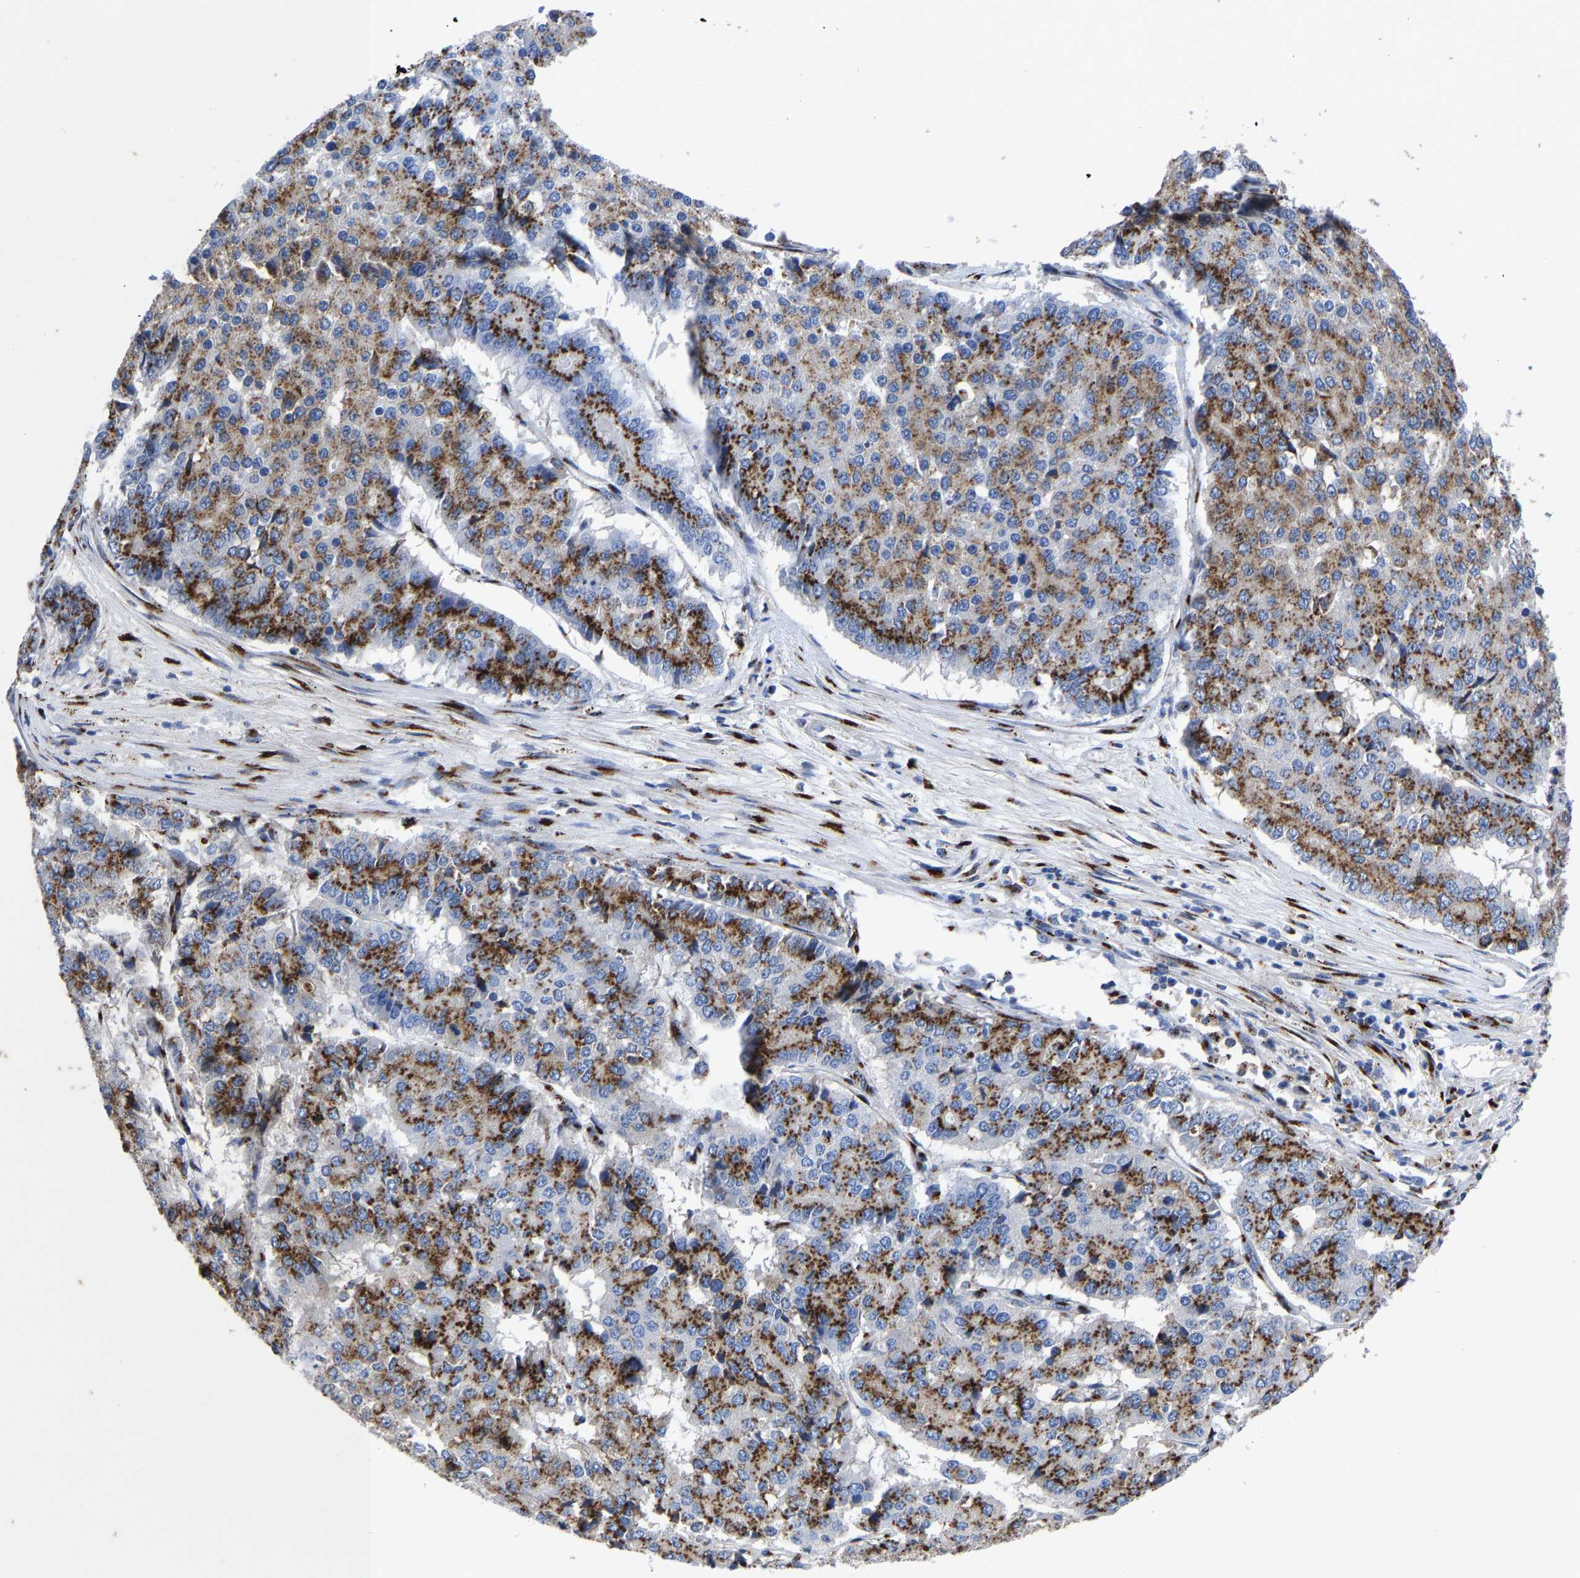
{"staining": {"intensity": "strong", "quantity": ">75%", "location": "cytoplasmic/membranous"}, "tissue": "pancreatic cancer", "cell_type": "Tumor cells", "image_type": "cancer", "snomed": [{"axis": "morphology", "description": "Adenocarcinoma, NOS"}, {"axis": "topography", "description": "Pancreas"}], "caption": "Pancreatic cancer stained with immunohistochemistry demonstrates strong cytoplasmic/membranous expression in about >75% of tumor cells.", "gene": "TMEM87A", "patient": {"sex": "male", "age": 50}}